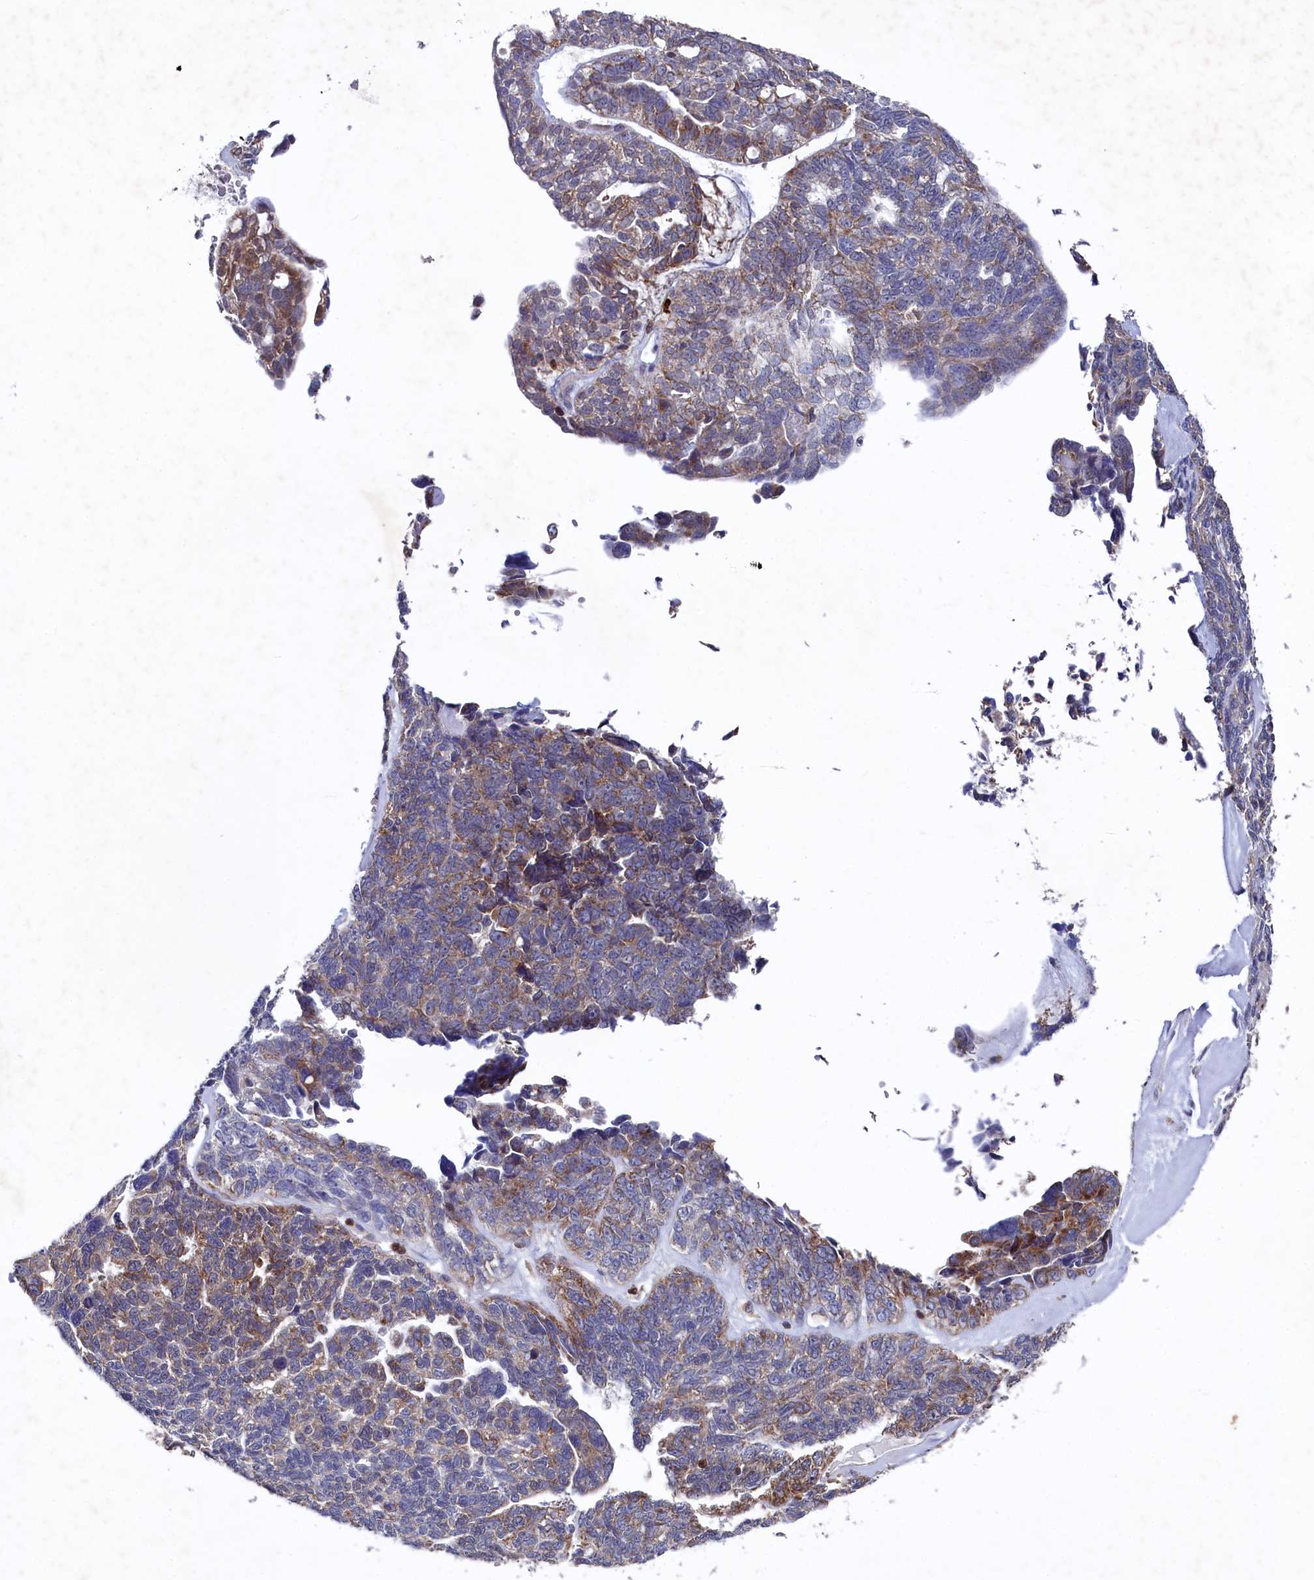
{"staining": {"intensity": "moderate", "quantity": "25%-75%", "location": "cytoplasmic/membranous"}, "tissue": "ovarian cancer", "cell_type": "Tumor cells", "image_type": "cancer", "snomed": [{"axis": "morphology", "description": "Cystadenocarcinoma, serous, NOS"}, {"axis": "topography", "description": "Ovary"}], "caption": "Ovarian cancer stained with DAB (3,3'-diaminobenzidine) IHC demonstrates medium levels of moderate cytoplasmic/membranous staining in about 25%-75% of tumor cells.", "gene": "CHCHD1", "patient": {"sex": "female", "age": 79}}